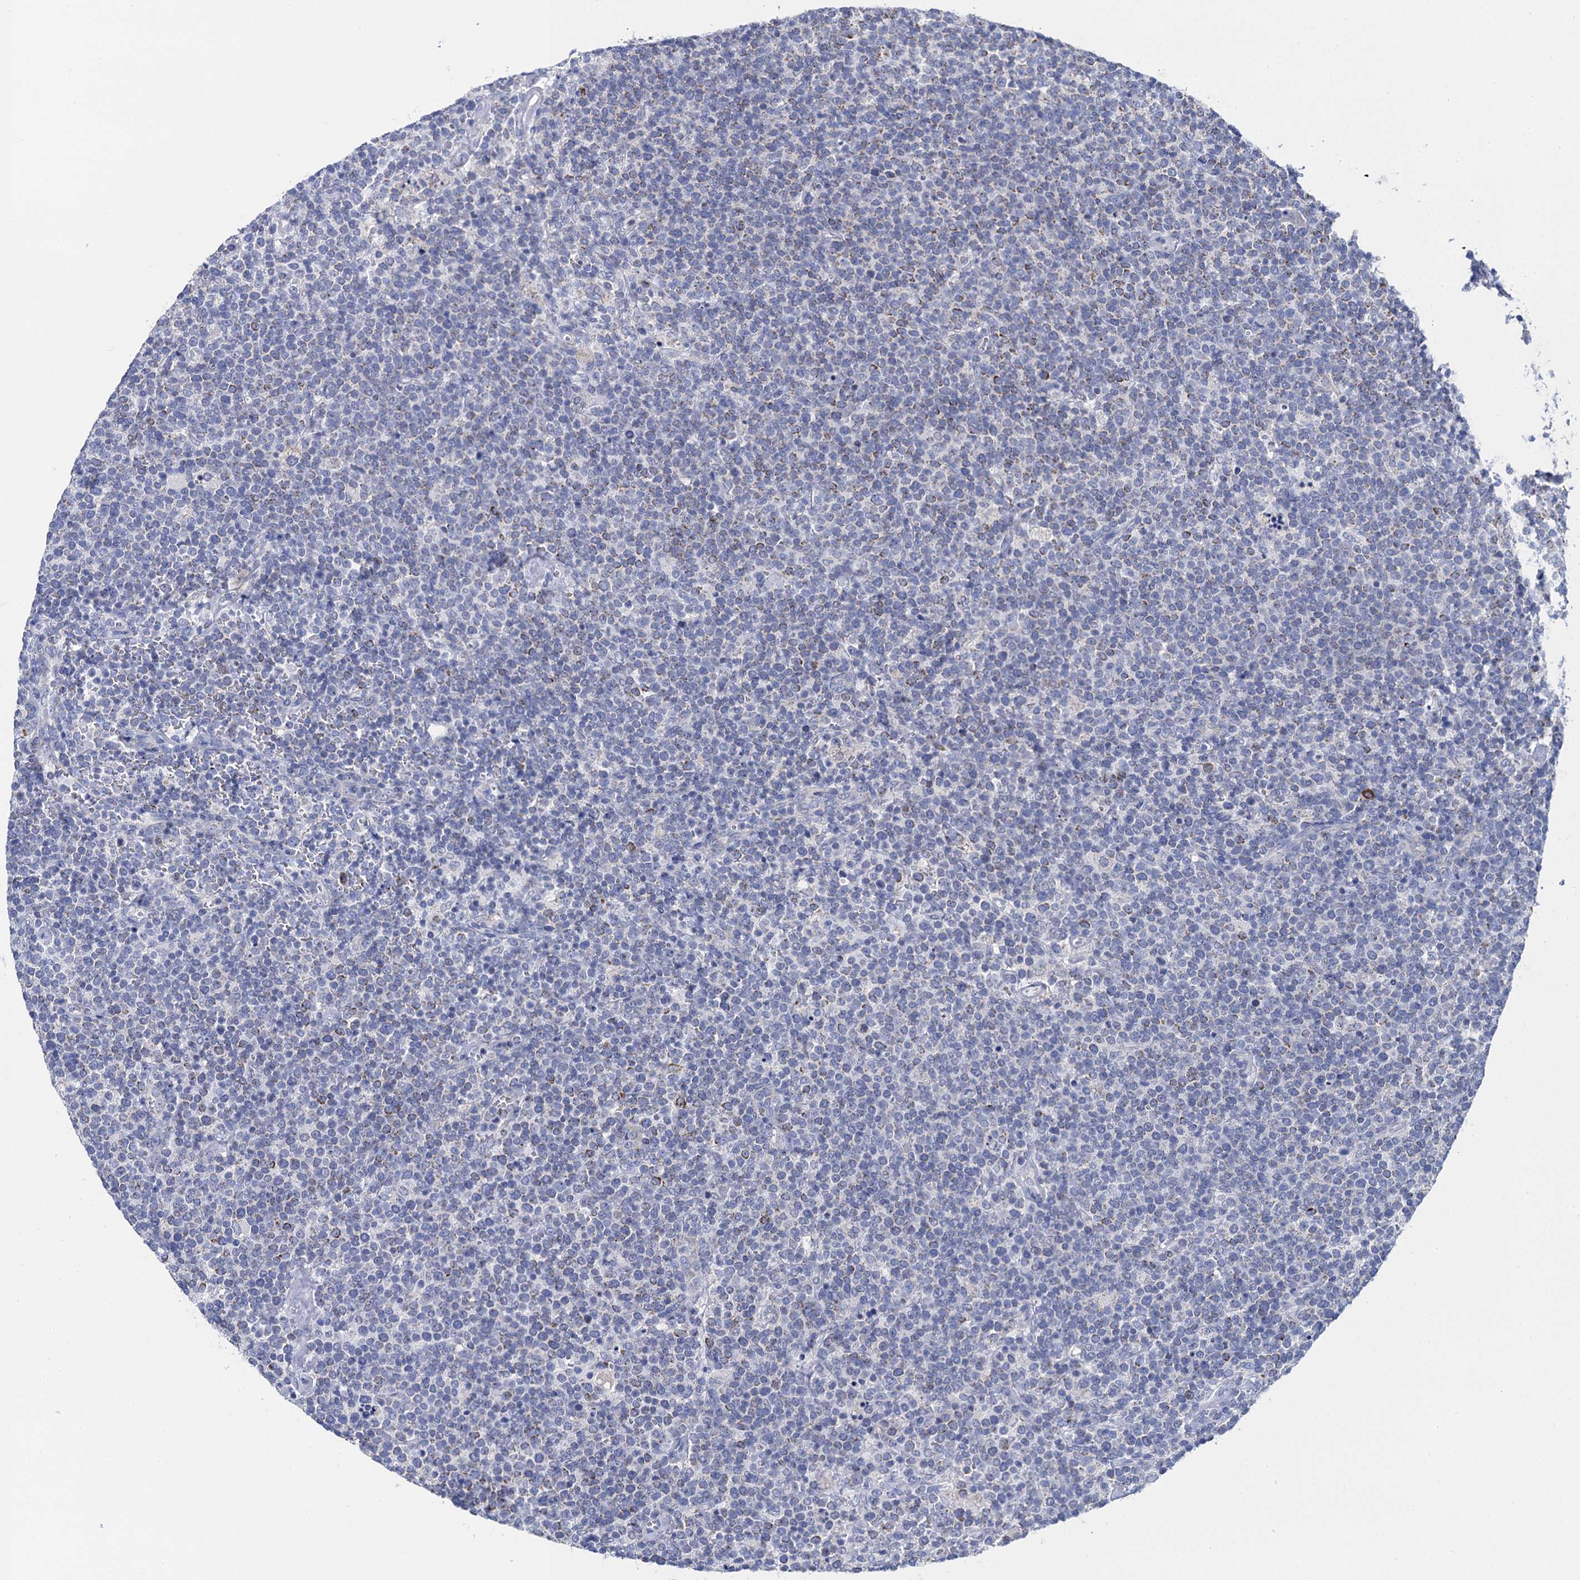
{"staining": {"intensity": "negative", "quantity": "none", "location": "none"}, "tissue": "lymphoma", "cell_type": "Tumor cells", "image_type": "cancer", "snomed": [{"axis": "morphology", "description": "Malignant lymphoma, non-Hodgkin's type, High grade"}, {"axis": "topography", "description": "Lymph node"}], "caption": "A high-resolution photomicrograph shows immunohistochemistry (IHC) staining of lymphoma, which demonstrates no significant positivity in tumor cells.", "gene": "ACADSB", "patient": {"sex": "male", "age": 61}}